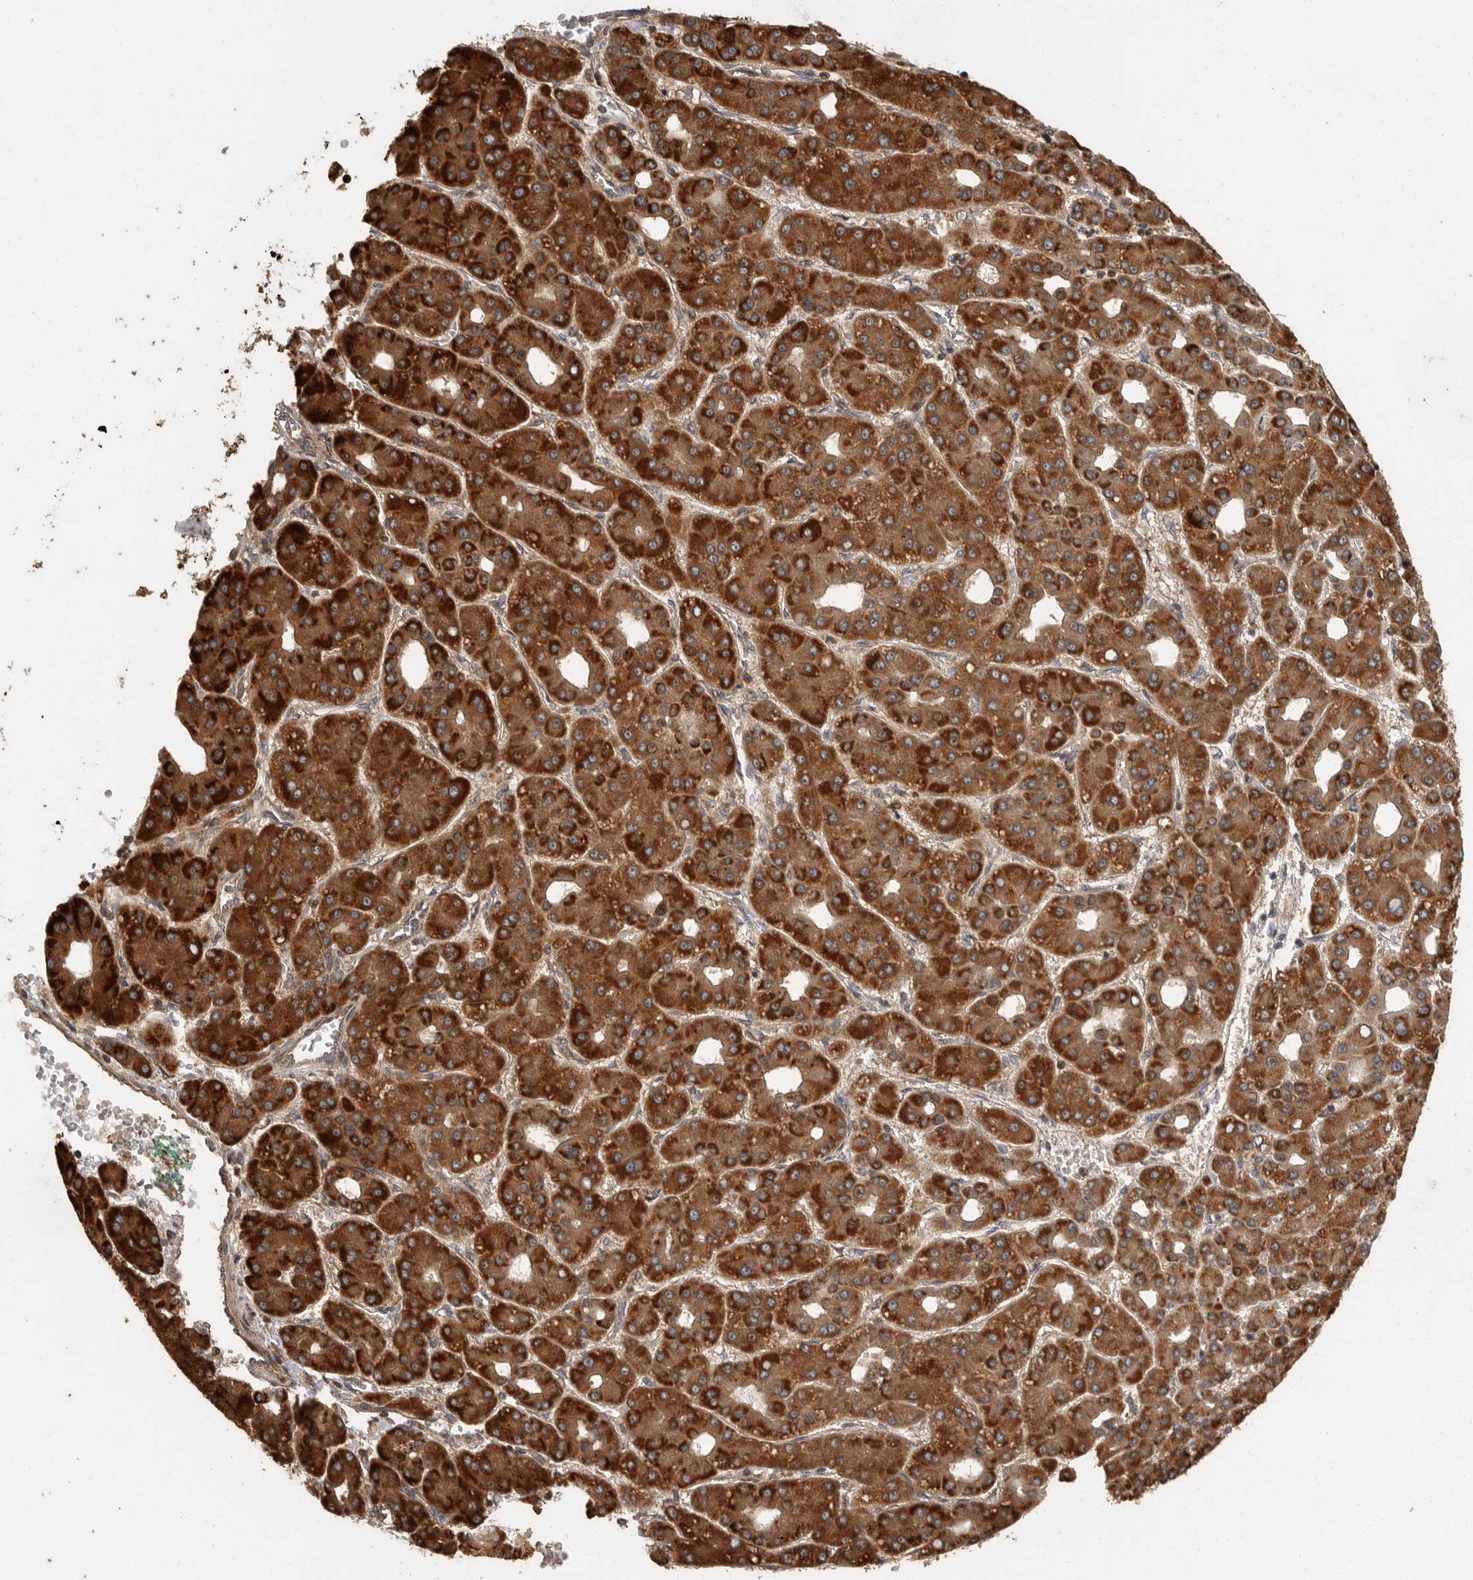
{"staining": {"intensity": "strong", "quantity": ">75%", "location": "cytoplasmic/membranous"}, "tissue": "liver cancer", "cell_type": "Tumor cells", "image_type": "cancer", "snomed": [{"axis": "morphology", "description": "Carcinoma, Hepatocellular, NOS"}, {"axis": "topography", "description": "Liver"}], "caption": "A high amount of strong cytoplasmic/membranous positivity is present in about >75% of tumor cells in liver cancer tissue.", "gene": "SWT1", "patient": {"sex": "male", "age": 65}}